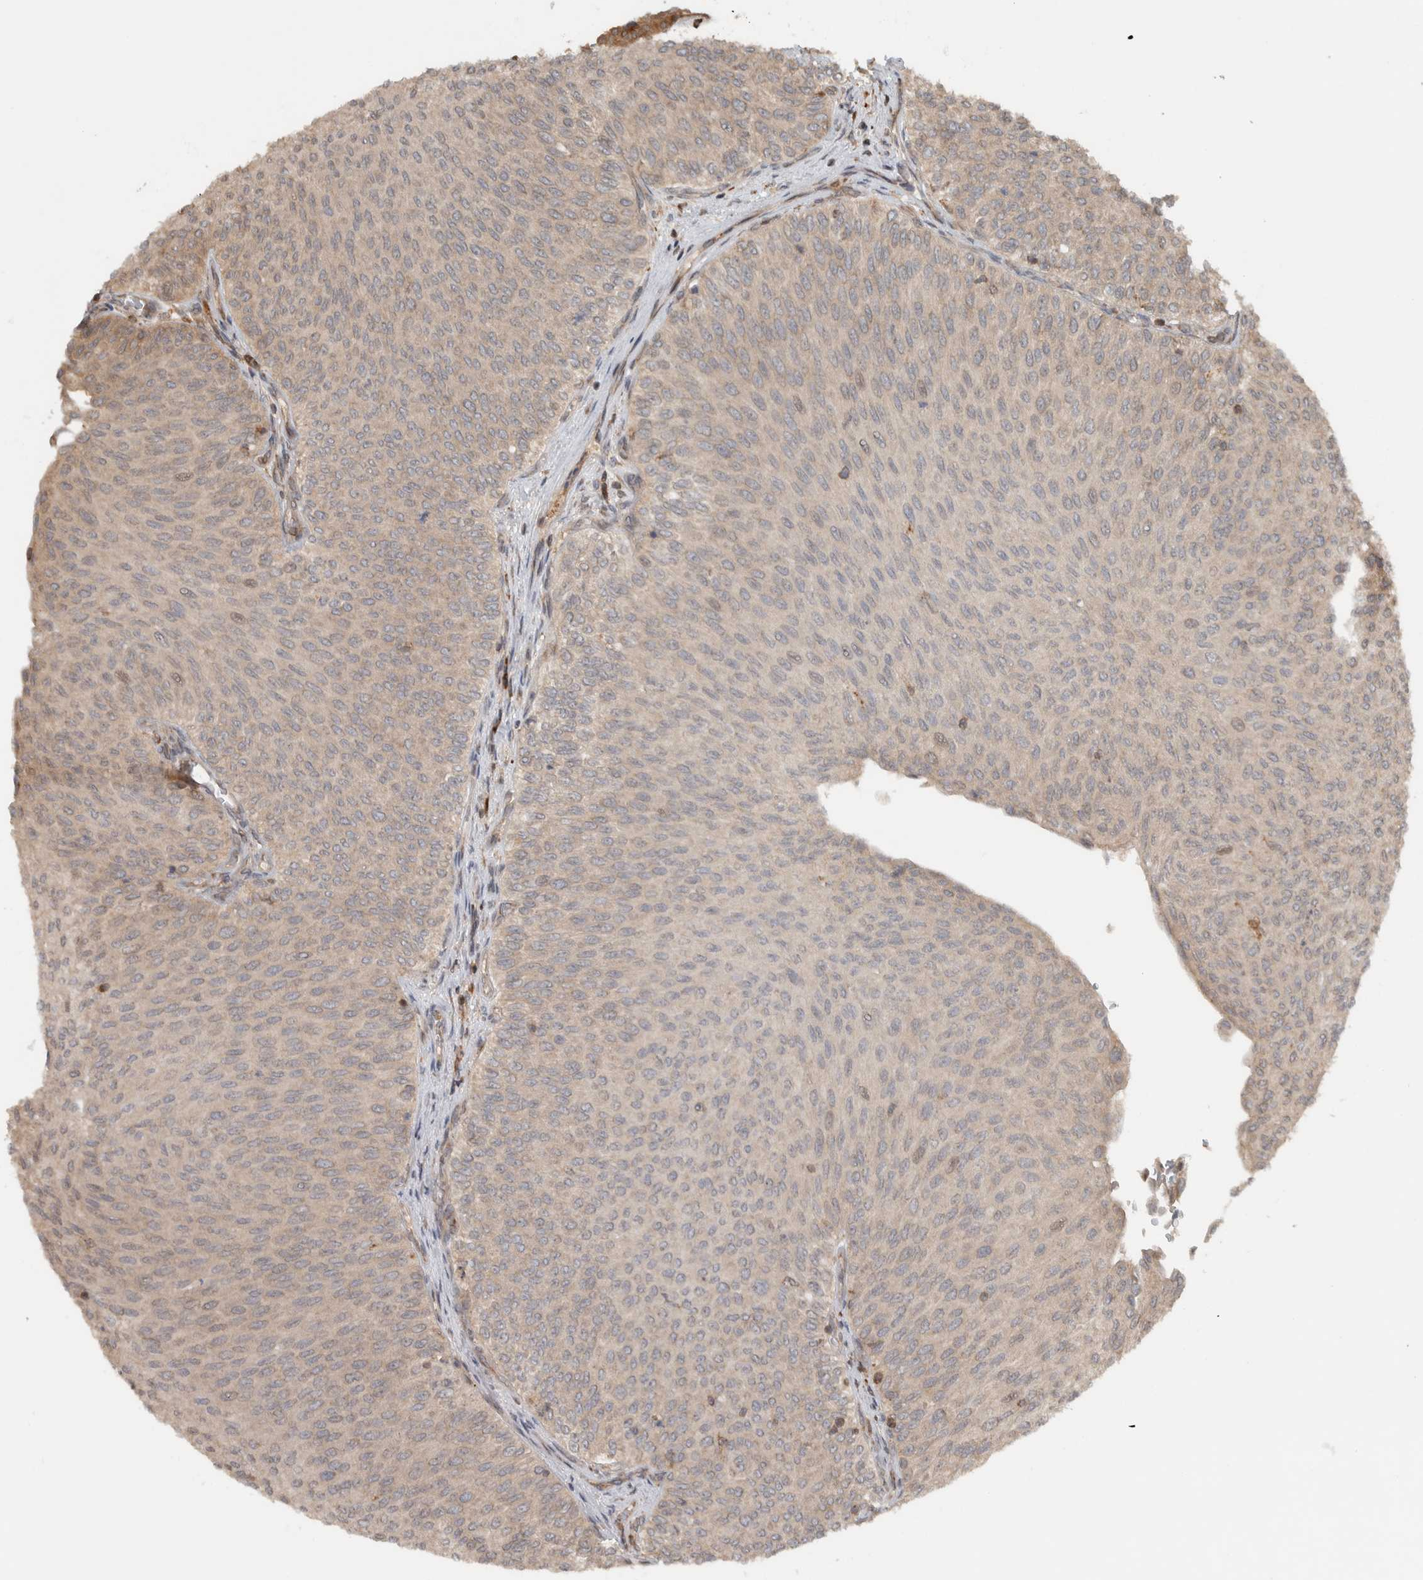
{"staining": {"intensity": "weak", "quantity": ">75%", "location": "cytoplasmic/membranous"}, "tissue": "urothelial cancer", "cell_type": "Tumor cells", "image_type": "cancer", "snomed": [{"axis": "morphology", "description": "Urothelial carcinoma, Low grade"}, {"axis": "topography", "description": "Urinary bladder"}], "caption": "Brown immunohistochemical staining in low-grade urothelial carcinoma reveals weak cytoplasmic/membranous staining in approximately >75% of tumor cells.", "gene": "CNTROB", "patient": {"sex": "male", "age": 78}}